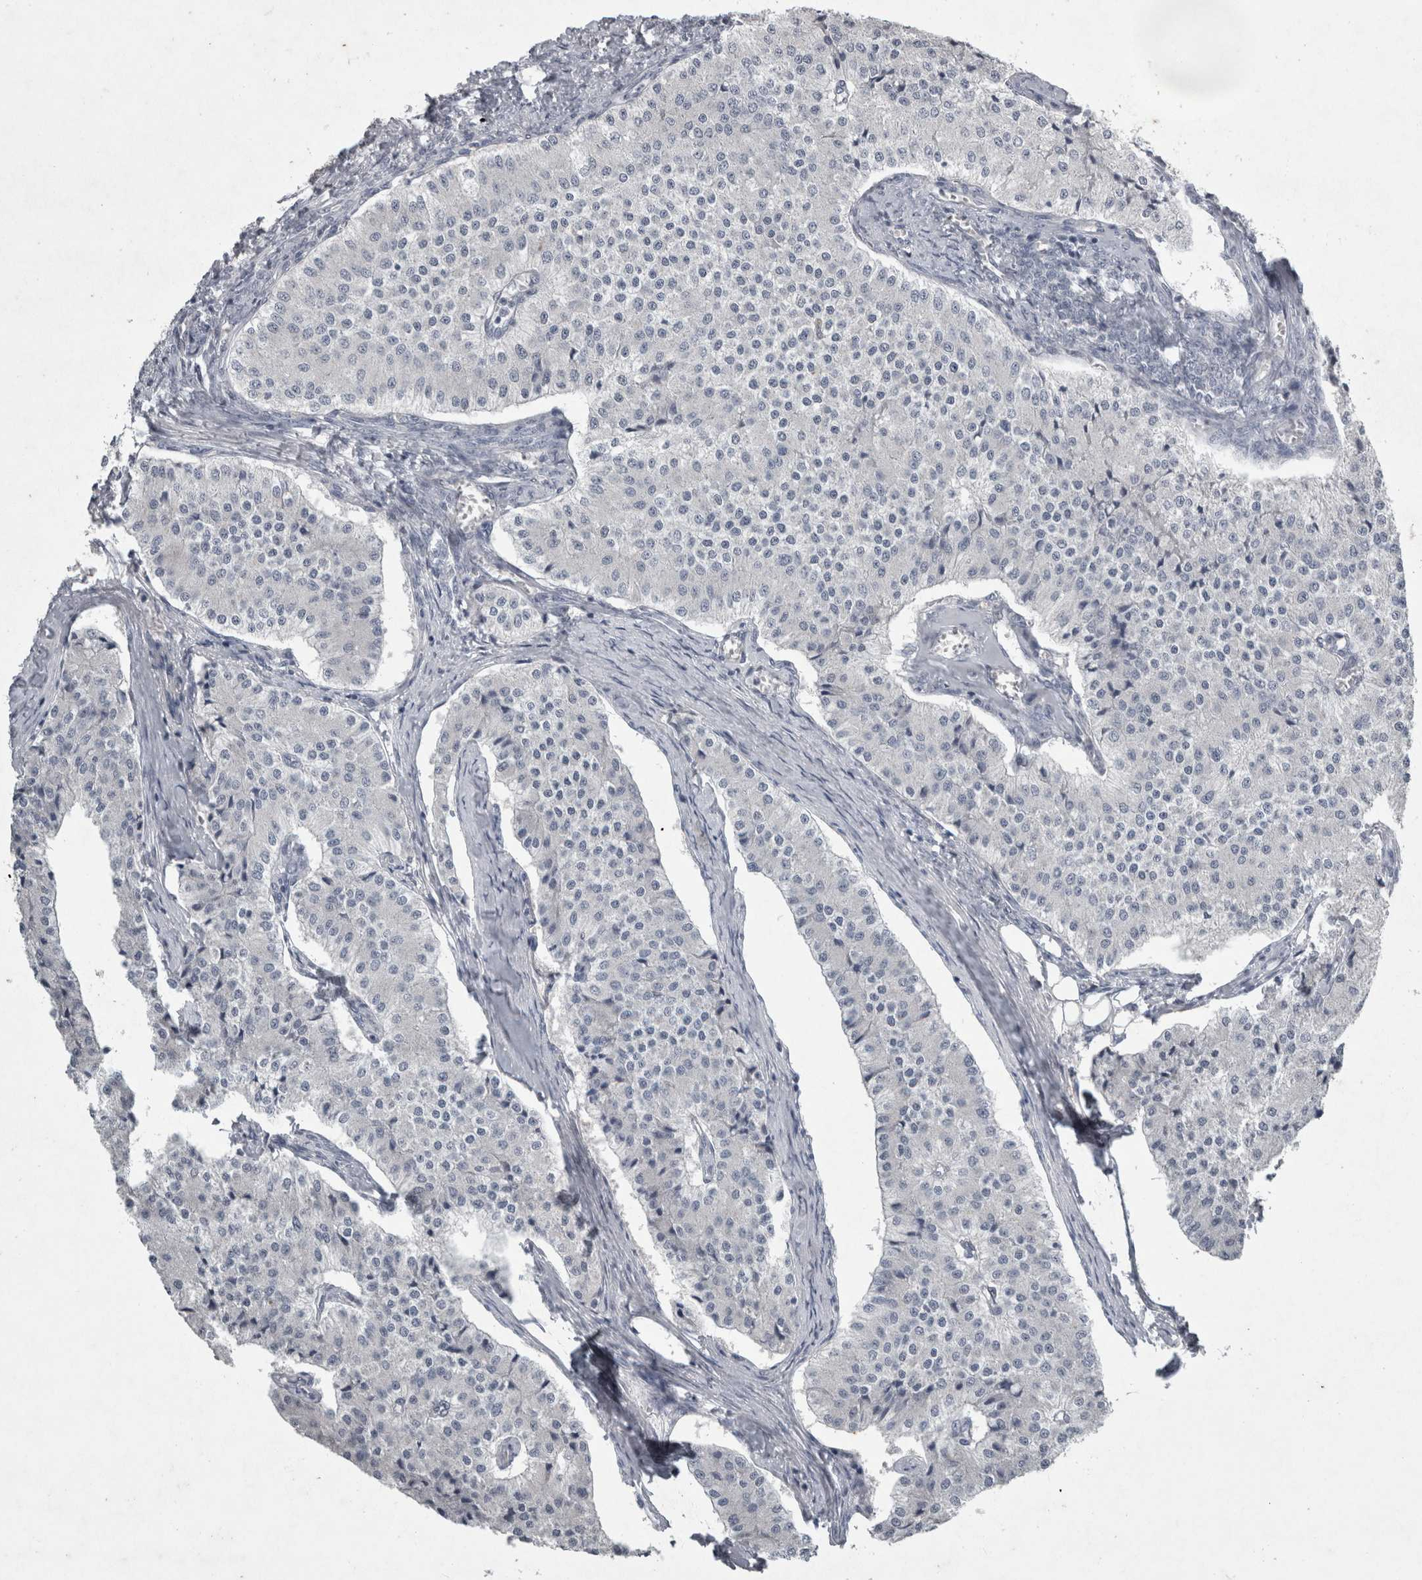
{"staining": {"intensity": "negative", "quantity": "none", "location": "none"}, "tissue": "carcinoid", "cell_type": "Tumor cells", "image_type": "cancer", "snomed": [{"axis": "morphology", "description": "Carcinoid, malignant, NOS"}, {"axis": "topography", "description": "Colon"}], "caption": "Immunohistochemistry of carcinoid exhibits no expression in tumor cells.", "gene": "PDX1", "patient": {"sex": "female", "age": 52}}